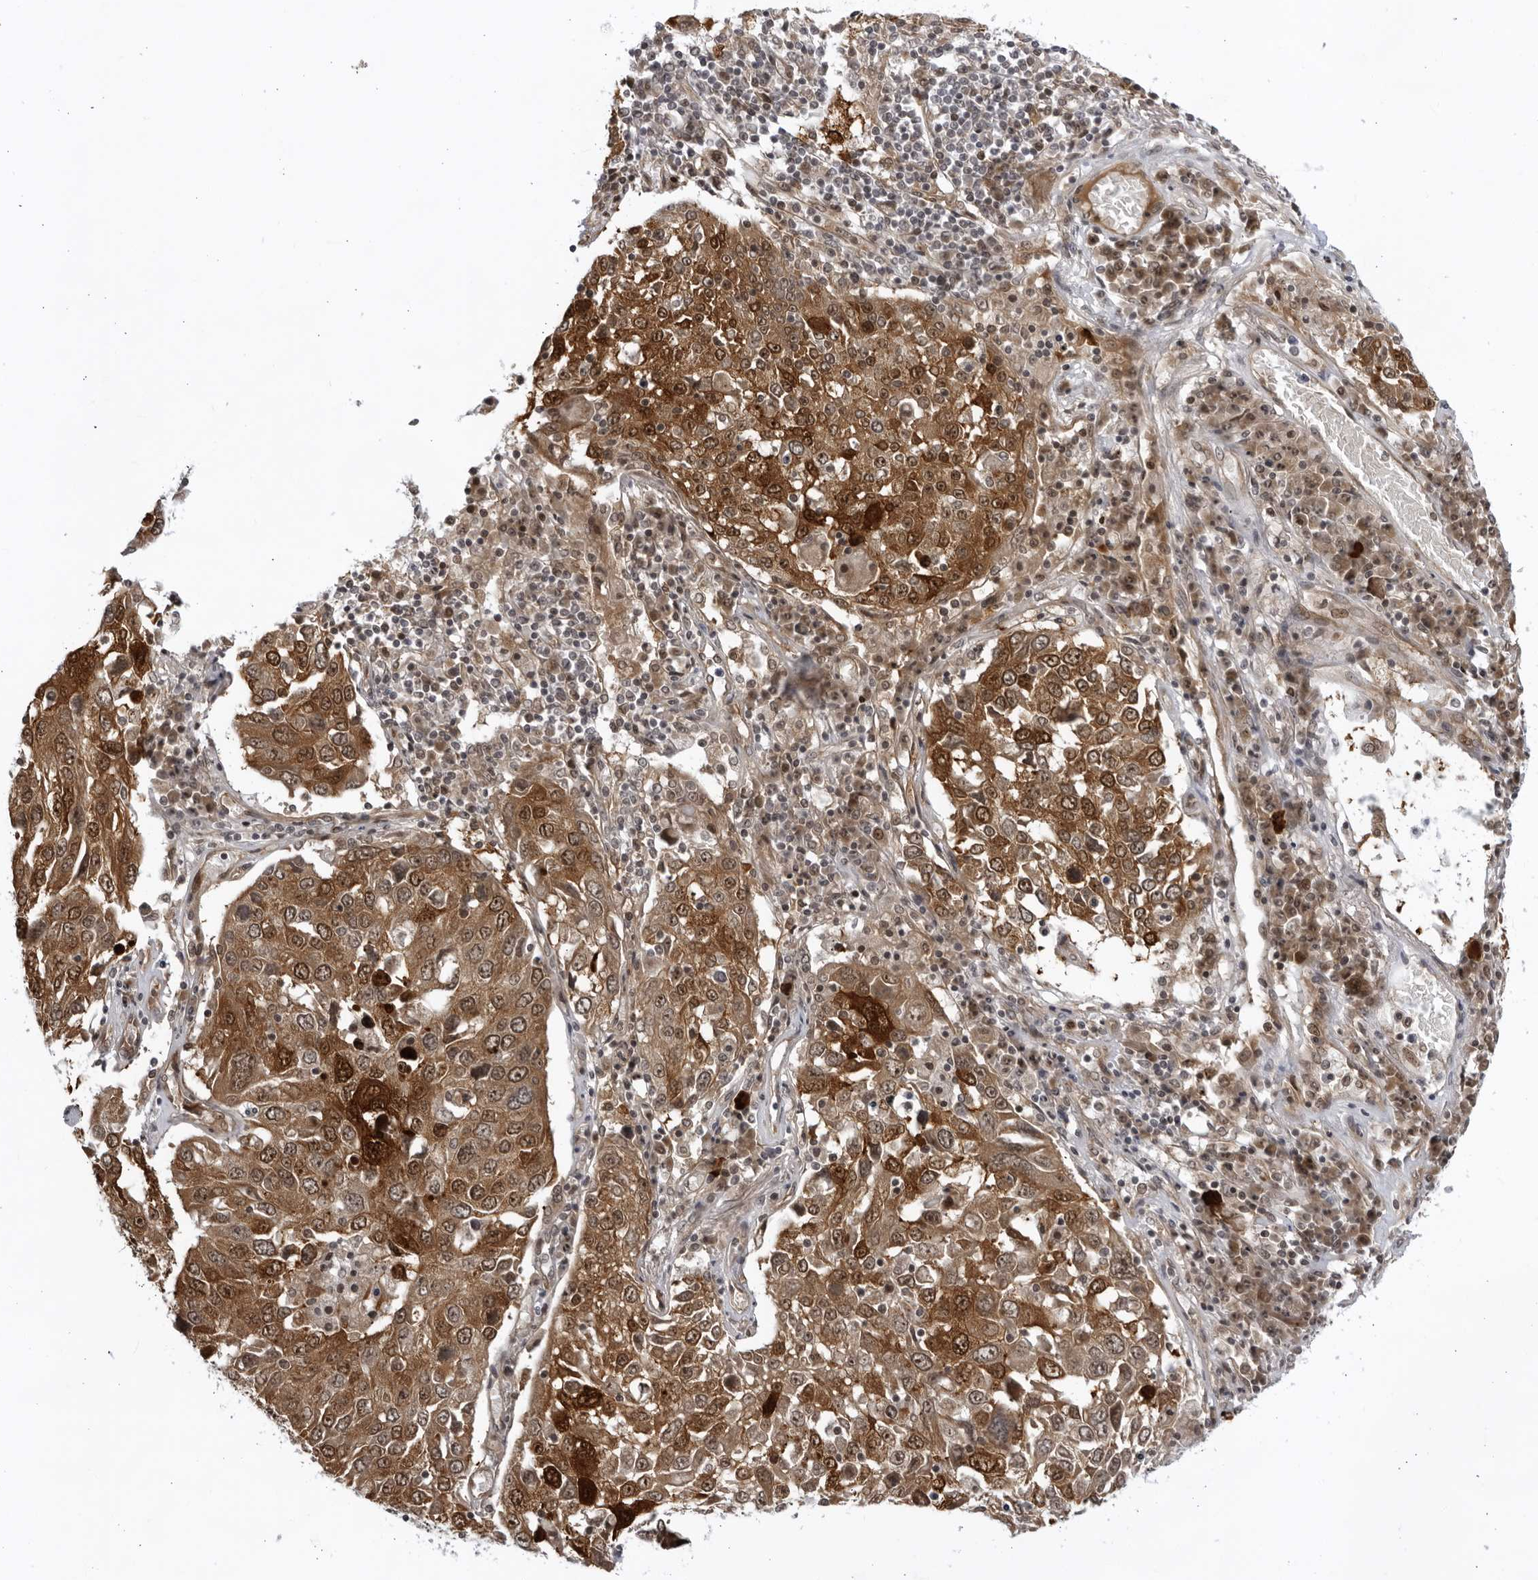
{"staining": {"intensity": "moderate", "quantity": ">75%", "location": "cytoplasmic/membranous,nuclear"}, "tissue": "lung cancer", "cell_type": "Tumor cells", "image_type": "cancer", "snomed": [{"axis": "morphology", "description": "Squamous cell carcinoma, NOS"}, {"axis": "topography", "description": "Lung"}], "caption": "Immunohistochemistry (IHC) micrograph of neoplastic tissue: human lung squamous cell carcinoma stained using IHC displays medium levels of moderate protein expression localized specifically in the cytoplasmic/membranous and nuclear of tumor cells, appearing as a cytoplasmic/membranous and nuclear brown color.", "gene": "ITGB3BP", "patient": {"sex": "male", "age": 65}}